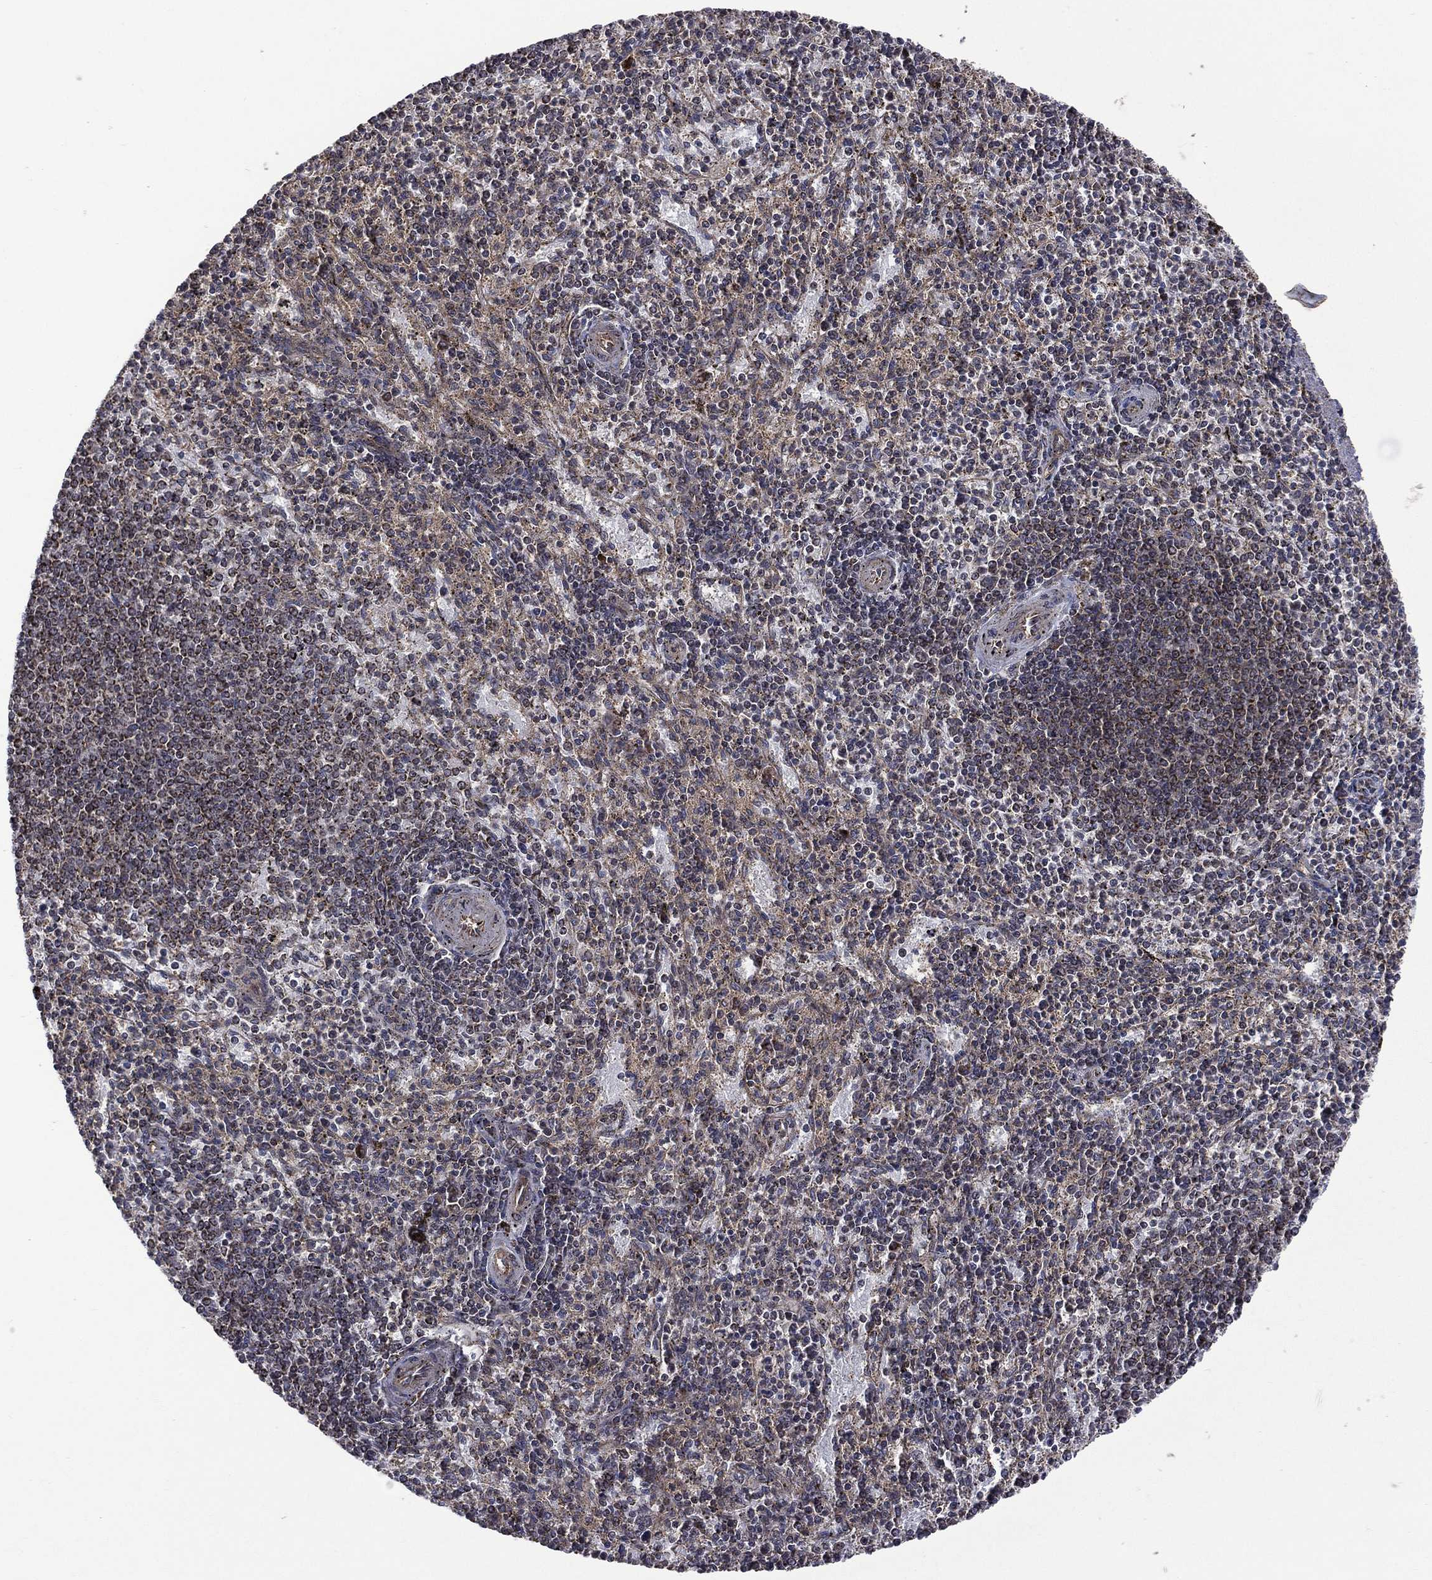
{"staining": {"intensity": "moderate", "quantity": "<25%", "location": "cytoplasmic/membranous"}, "tissue": "spleen", "cell_type": "Cells in red pulp", "image_type": "normal", "snomed": [{"axis": "morphology", "description": "Normal tissue, NOS"}, {"axis": "topography", "description": "Spleen"}], "caption": "Normal spleen was stained to show a protein in brown. There is low levels of moderate cytoplasmic/membranous positivity in about <25% of cells in red pulp. The protein is stained brown, and the nuclei are stained in blue (DAB IHC with brightfield microscopy, high magnification).", "gene": "GIMAP6", "patient": {"sex": "female", "age": 37}}